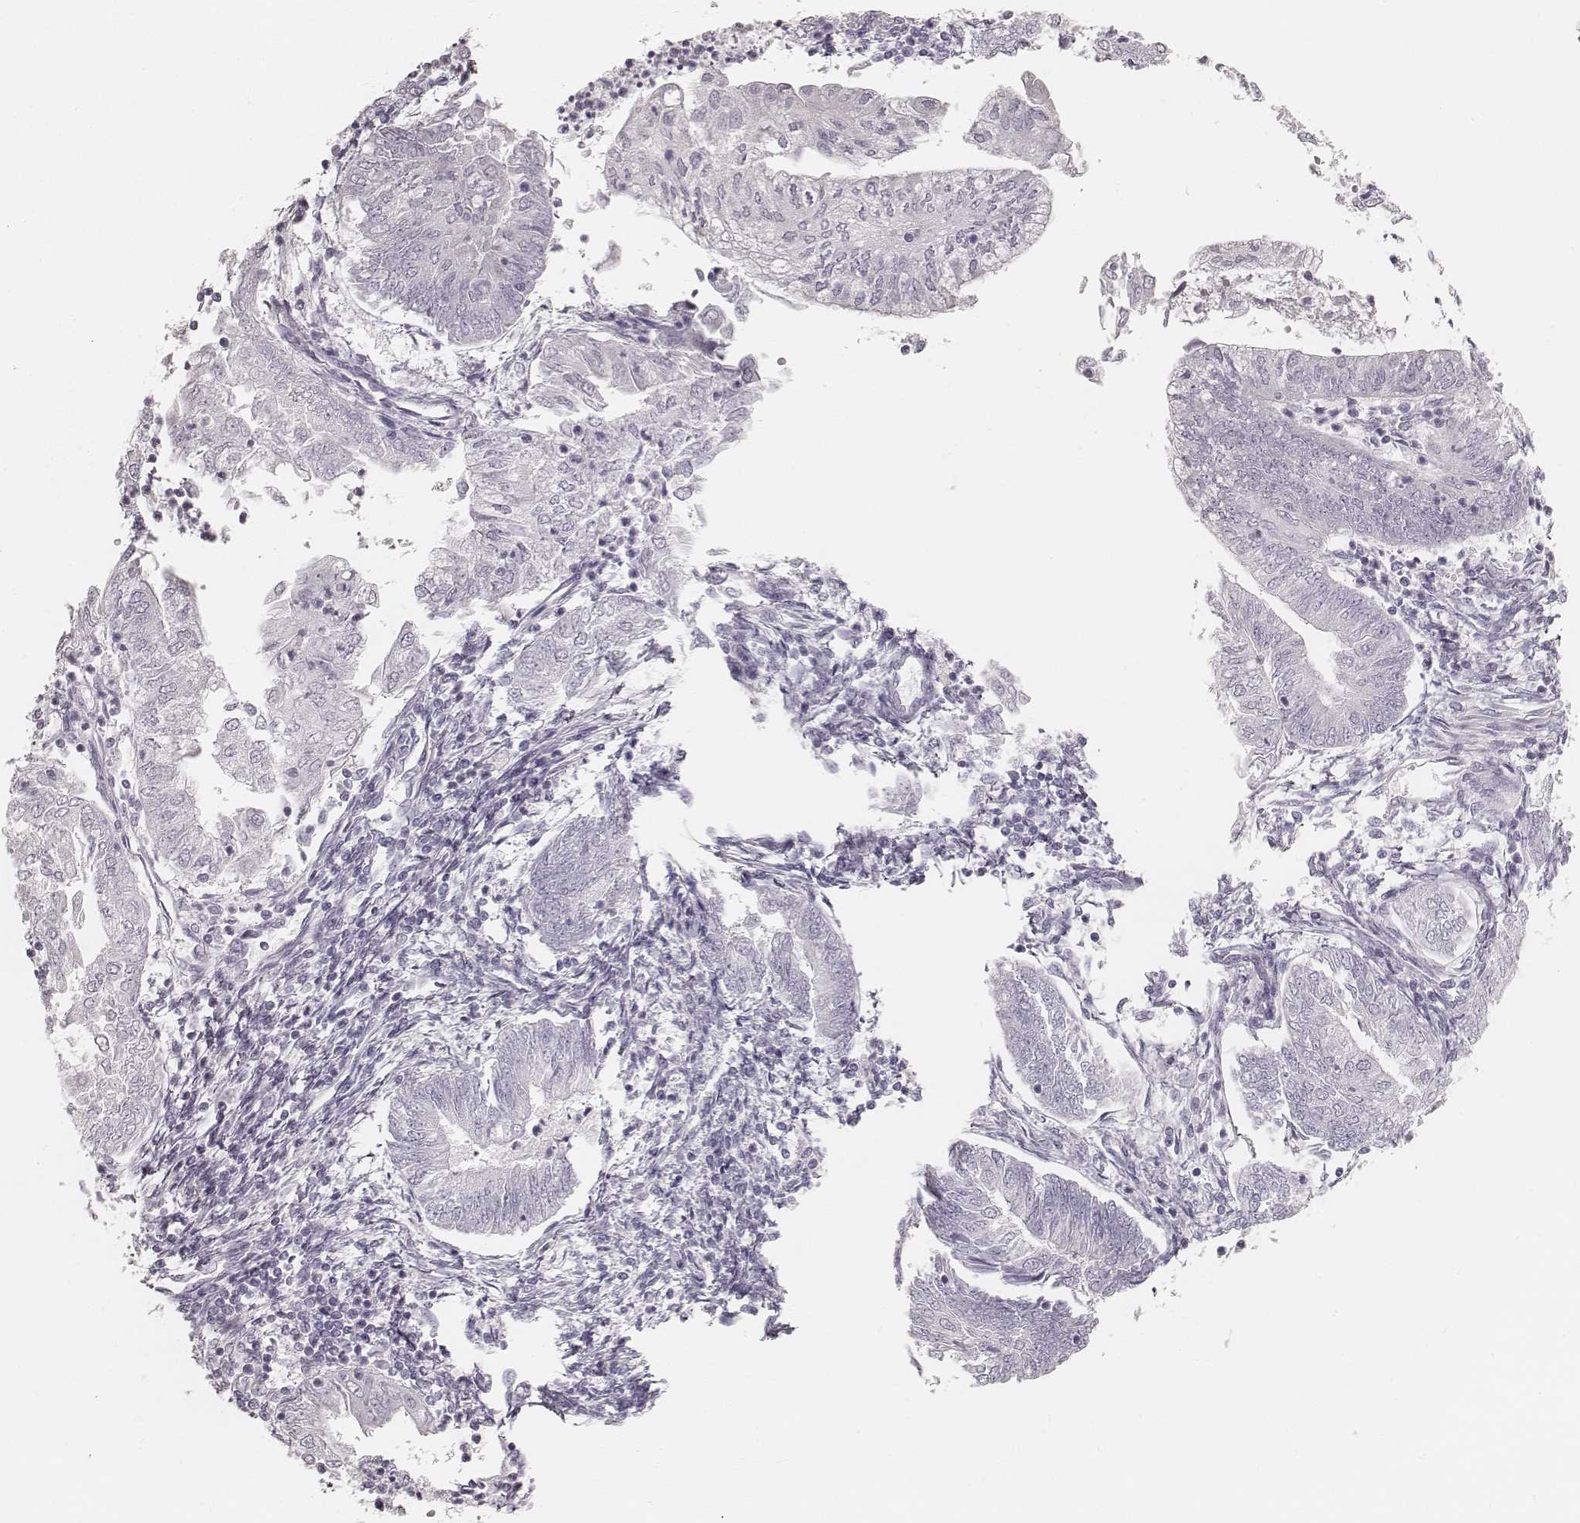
{"staining": {"intensity": "negative", "quantity": "none", "location": "none"}, "tissue": "endometrial cancer", "cell_type": "Tumor cells", "image_type": "cancer", "snomed": [{"axis": "morphology", "description": "Adenocarcinoma, NOS"}, {"axis": "topography", "description": "Endometrium"}], "caption": "Tumor cells are negative for protein expression in human endometrial adenocarcinoma. Brightfield microscopy of IHC stained with DAB (3,3'-diaminobenzidine) (brown) and hematoxylin (blue), captured at high magnification.", "gene": "KRT34", "patient": {"sex": "female", "age": 55}}